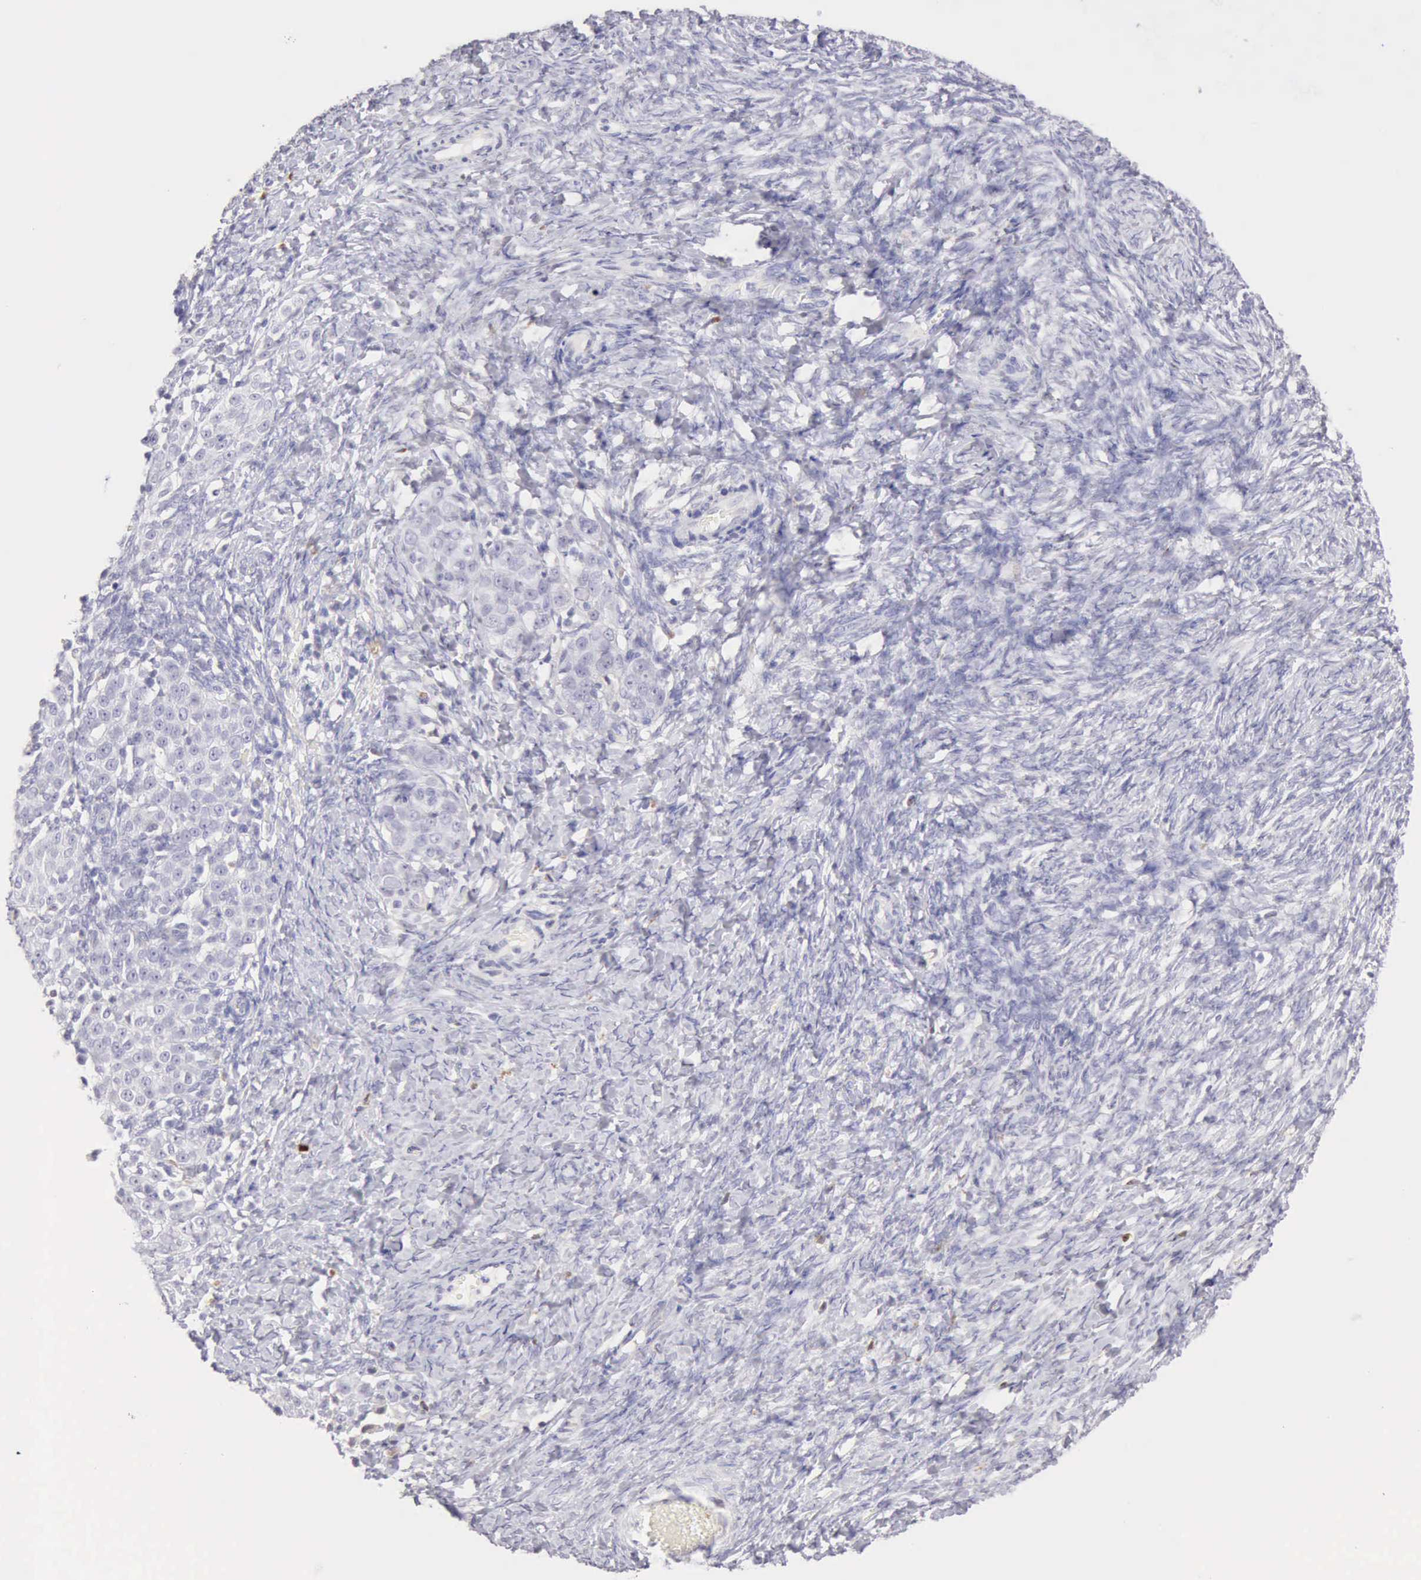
{"staining": {"intensity": "negative", "quantity": "none", "location": "none"}, "tissue": "ovarian cancer", "cell_type": "Tumor cells", "image_type": "cancer", "snomed": [{"axis": "morphology", "description": "Normal tissue, NOS"}, {"axis": "morphology", "description": "Cystadenocarcinoma, serous, NOS"}, {"axis": "topography", "description": "Ovary"}], "caption": "IHC image of neoplastic tissue: human ovarian serous cystadenocarcinoma stained with DAB (3,3'-diaminobenzidine) shows no significant protein expression in tumor cells.", "gene": "RNASE1", "patient": {"sex": "female", "age": 62}}